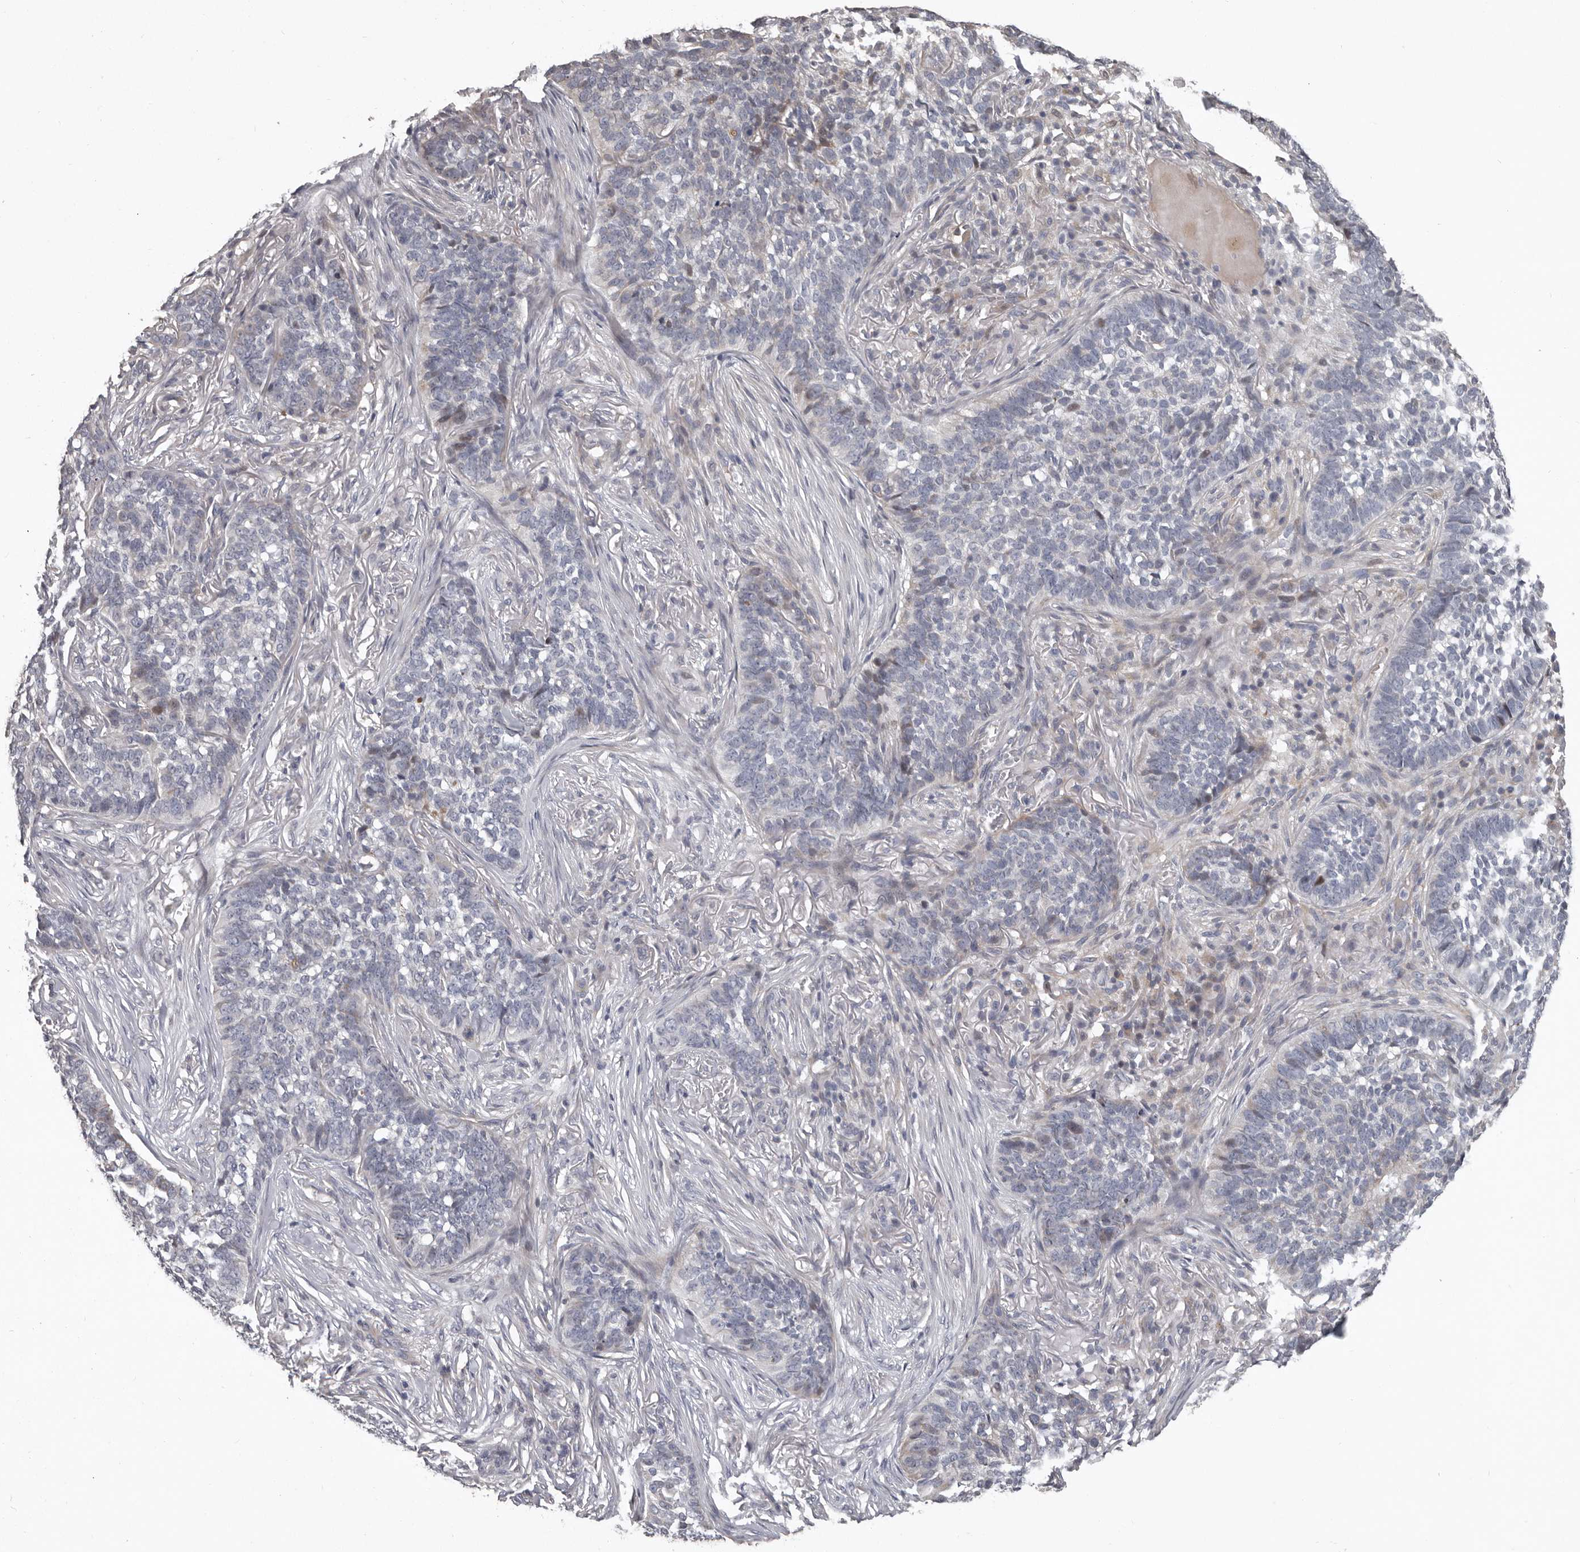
{"staining": {"intensity": "negative", "quantity": "none", "location": "none"}, "tissue": "skin cancer", "cell_type": "Tumor cells", "image_type": "cancer", "snomed": [{"axis": "morphology", "description": "Basal cell carcinoma"}, {"axis": "topography", "description": "Skin"}], "caption": "A micrograph of skin cancer stained for a protein reveals no brown staining in tumor cells.", "gene": "RNF217", "patient": {"sex": "male", "age": 85}}